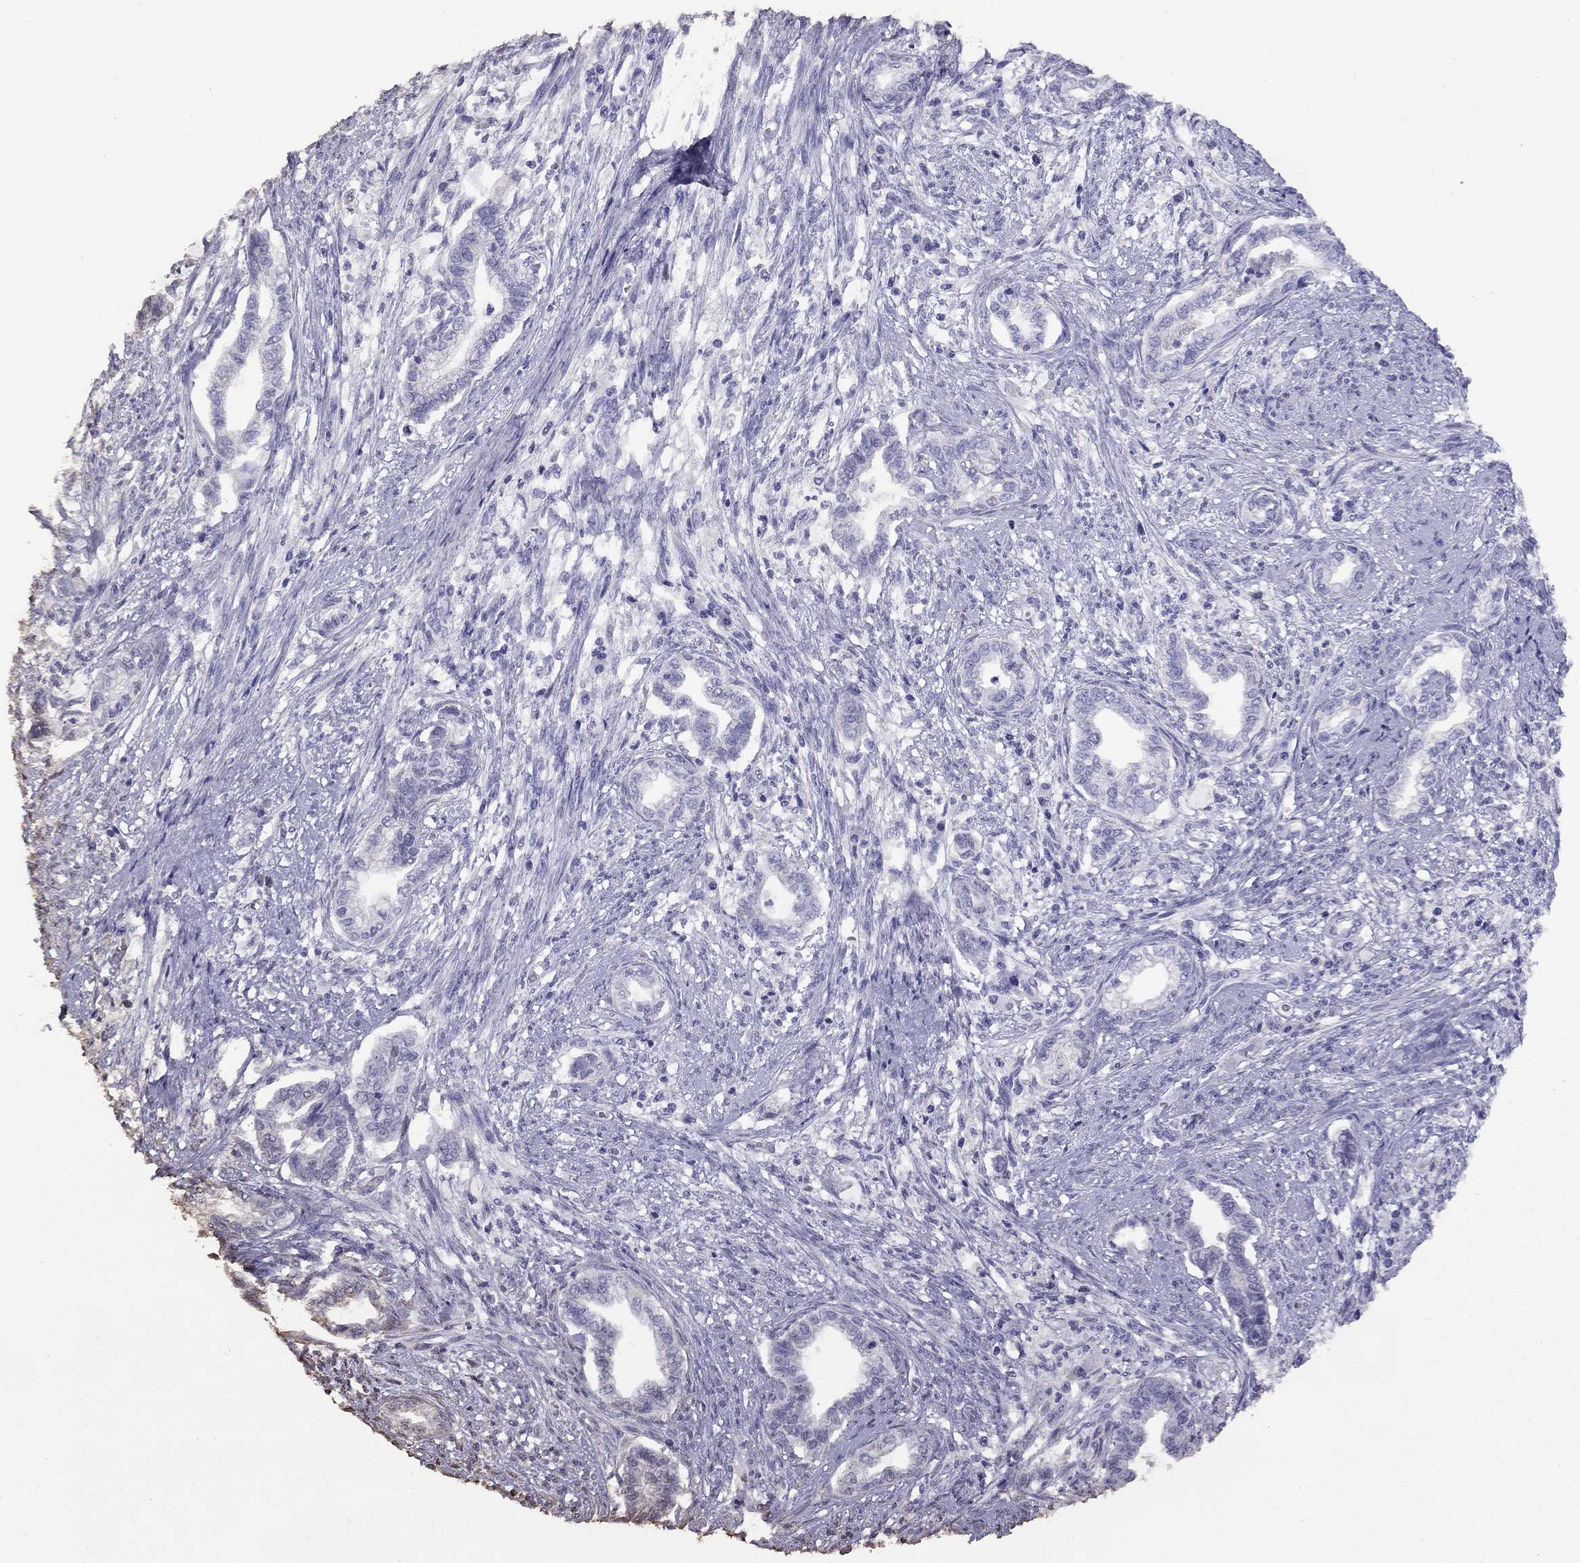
{"staining": {"intensity": "negative", "quantity": "none", "location": "none"}, "tissue": "cervical cancer", "cell_type": "Tumor cells", "image_type": "cancer", "snomed": [{"axis": "morphology", "description": "Adenocarcinoma, NOS"}, {"axis": "topography", "description": "Cervix"}], "caption": "Tumor cells show no significant expression in cervical cancer (adenocarcinoma). (Immunohistochemistry, brightfield microscopy, high magnification).", "gene": "SUN3", "patient": {"sex": "female", "age": 62}}